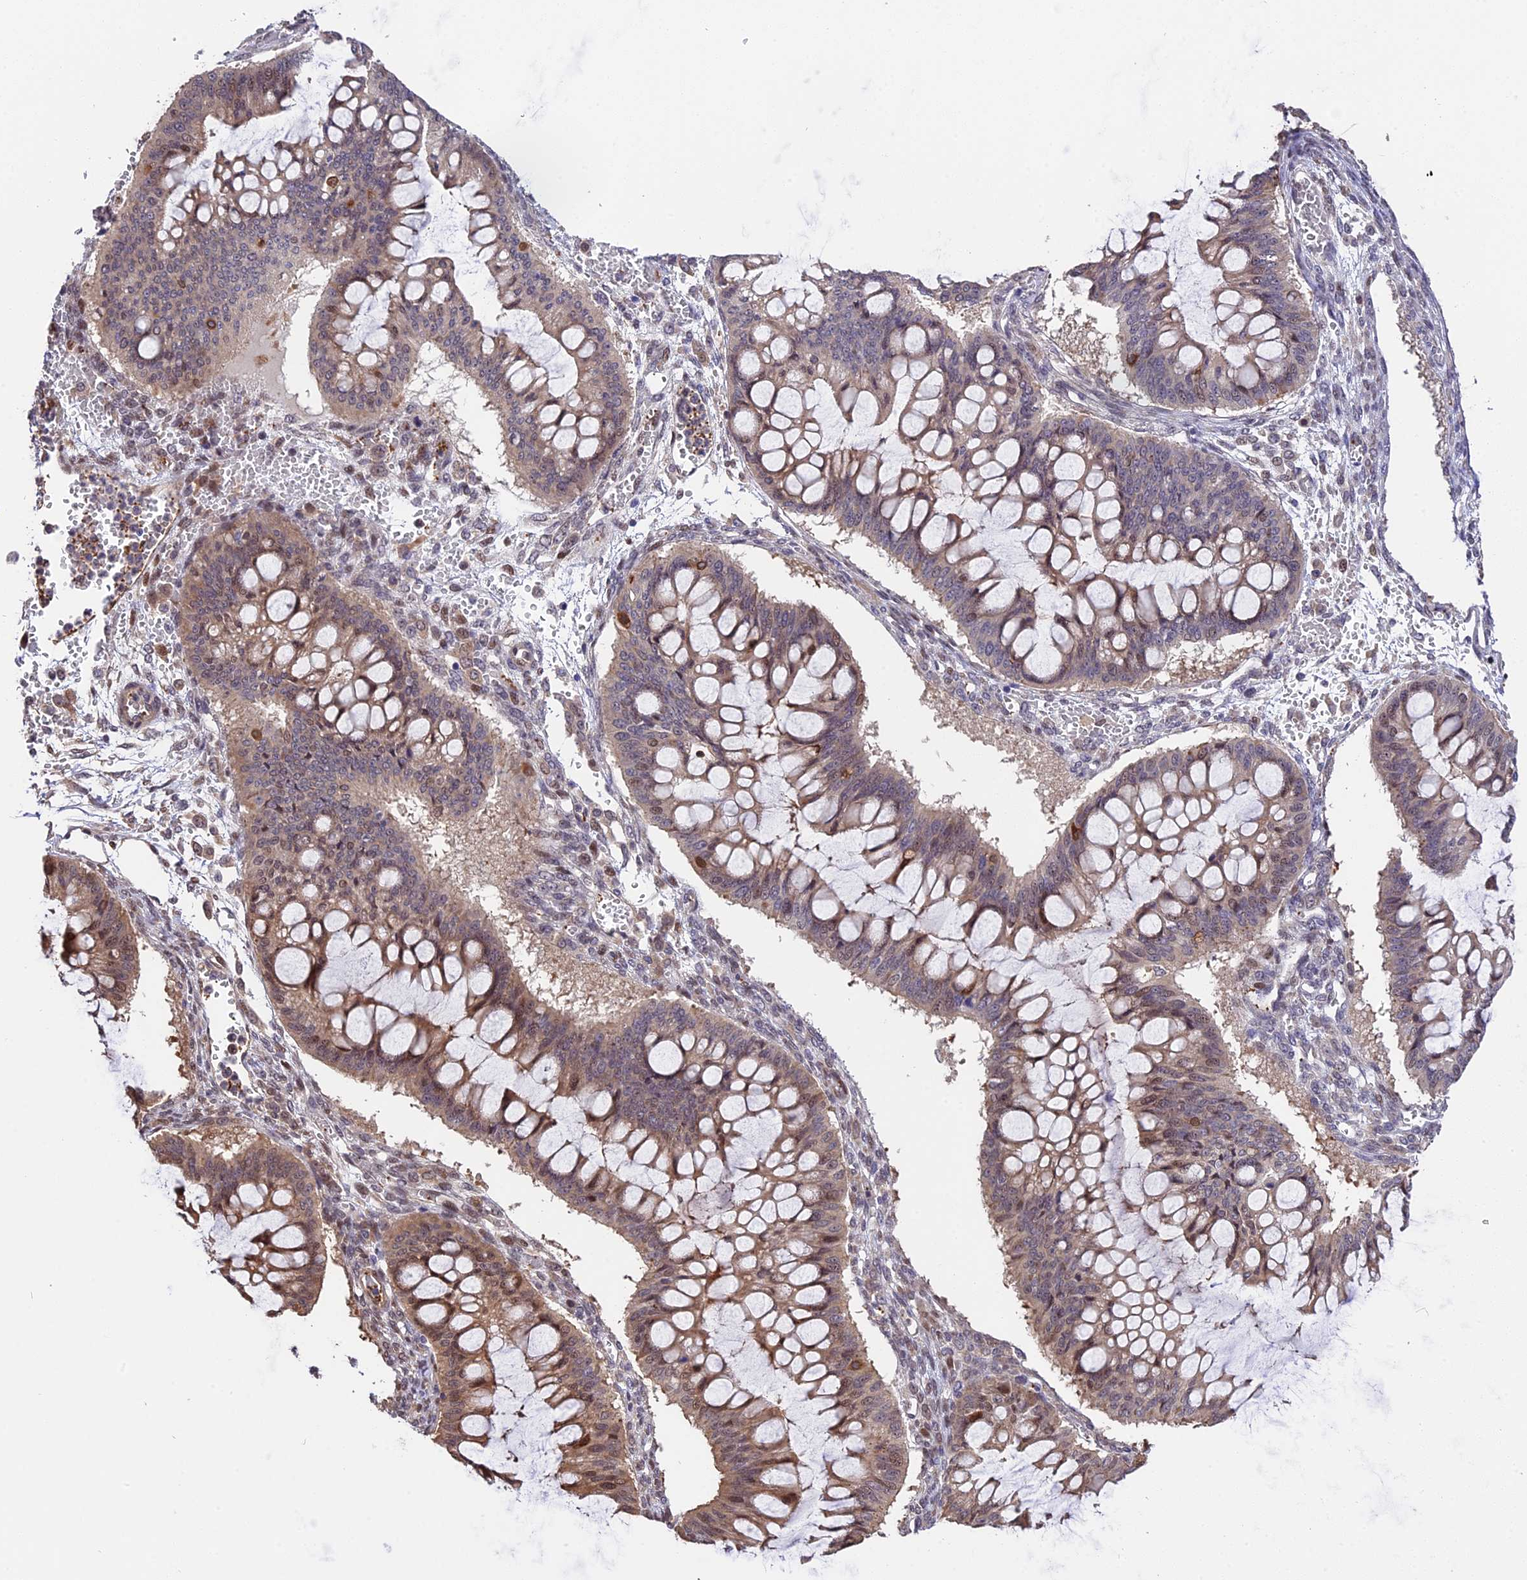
{"staining": {"intensity": "weak", "quantity": "<25%", "location": "nuclear"}, "tissue": "ovarian cancer", "cell_type": "Tumor cells", "image_type": "cancer", "snomed": [{"axis": "morphology", "description": "Cystadenocarcinoma, mucinous, NOS"}, {"axis": "topography", "description": "Ovary"}], "caption": "Mucinous cystadenocarcinoma (ovarian) was stained to show a protein in brown. There is no significant expression in tumor cells.", "gene": "HERPUD1", "patient": {"sex": "female", "age": 73}}